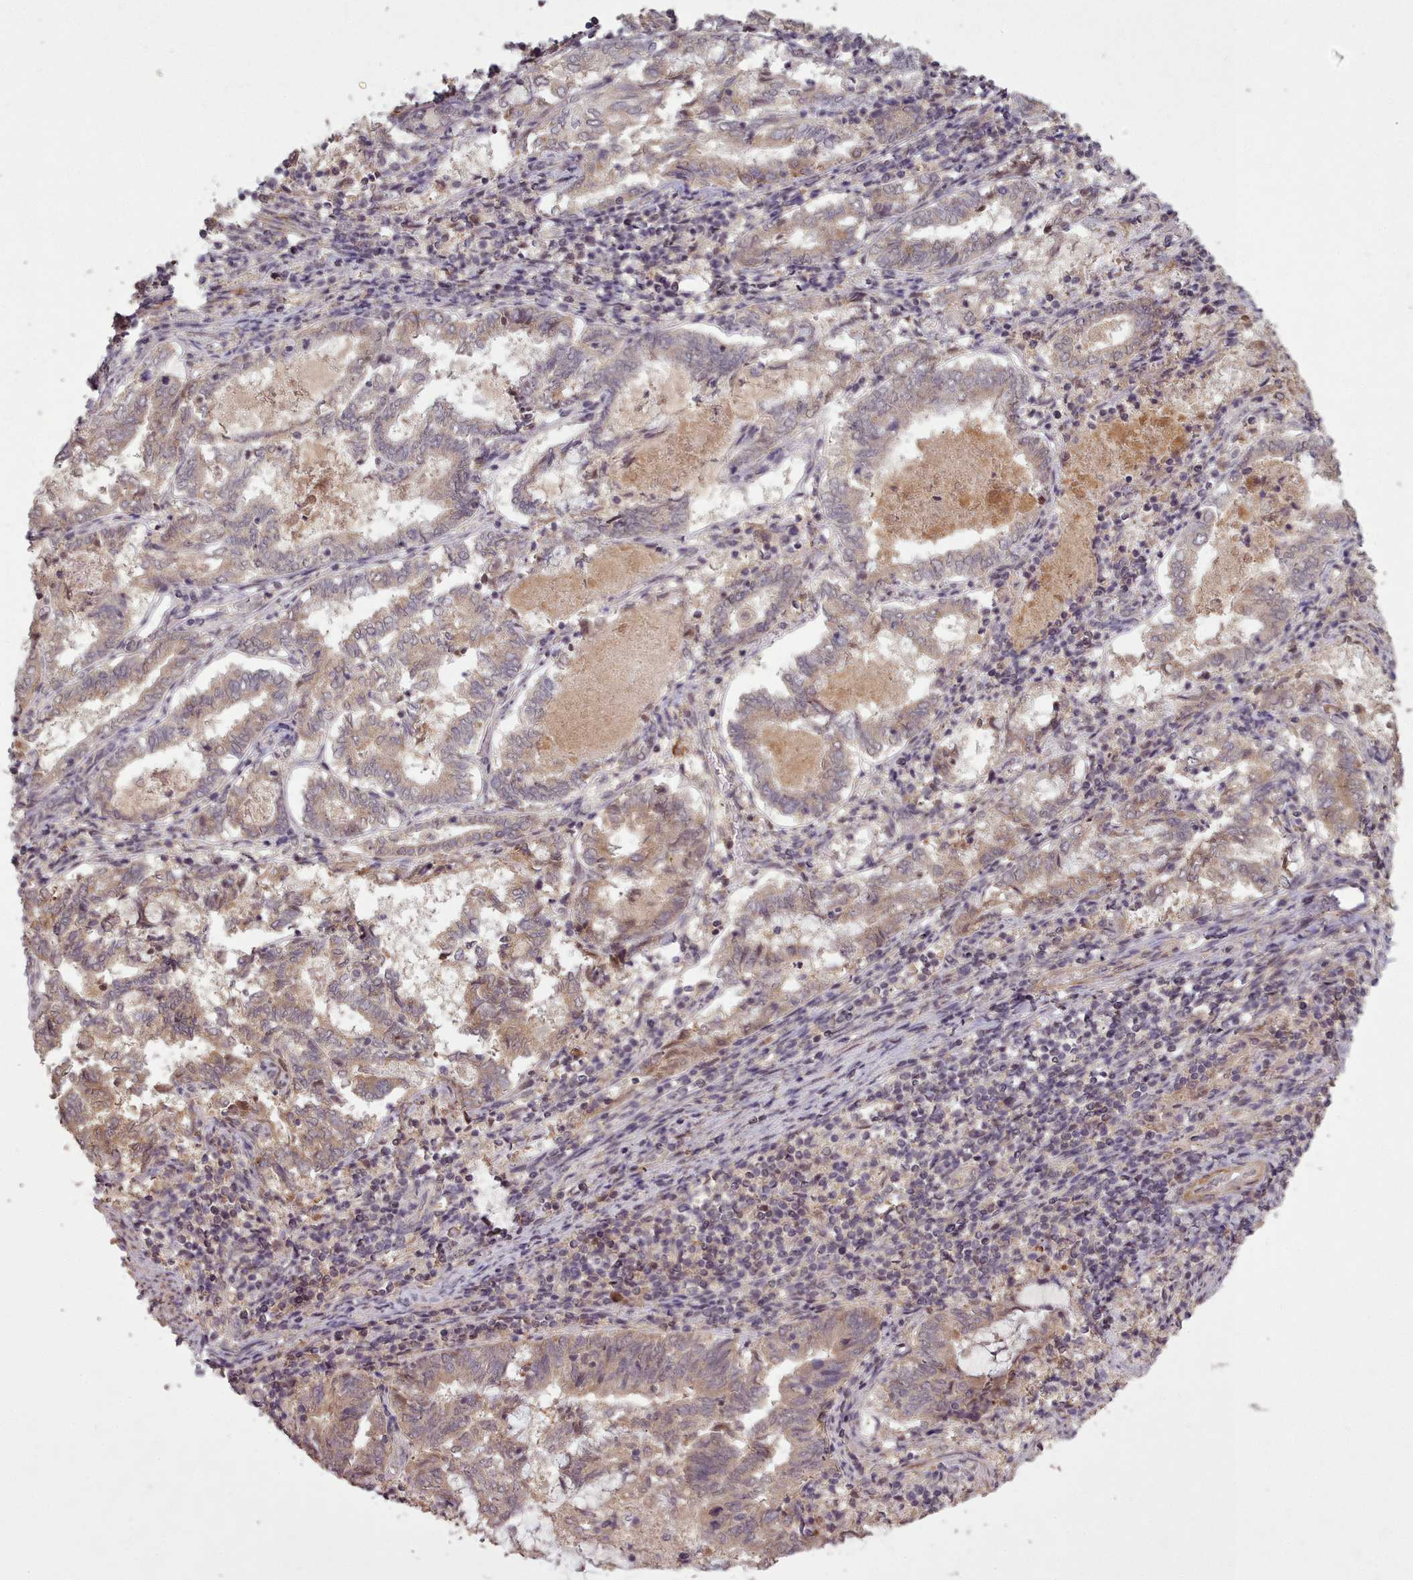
{"staining": {"intensity": "weak", "quantity": "25%-75%", "location": "cytoplasmic/membranous"}, "tissue": "endometrial cancer", "cell_type": "Tumor cells", "image_type": "cancer", "snomed": [{"axis": "morphology", "description": "Adenocarcinoma, NOS"}, {"axis": "topography", "description": "Endometrium"}], "caption": "Immunohistochemistry (IHC) micrograph of neoplastic tissue: endometrial adenocarcinoma stained using immunohistochemistry exhibits low levels of weak protein expression localized specifically in the cytoplasmic/membranous of tumor cells, appearing as a cytoplasmic/membranous brown color.", "gene": "CDC6", "patient": {"sex": "female", "age": 80}}